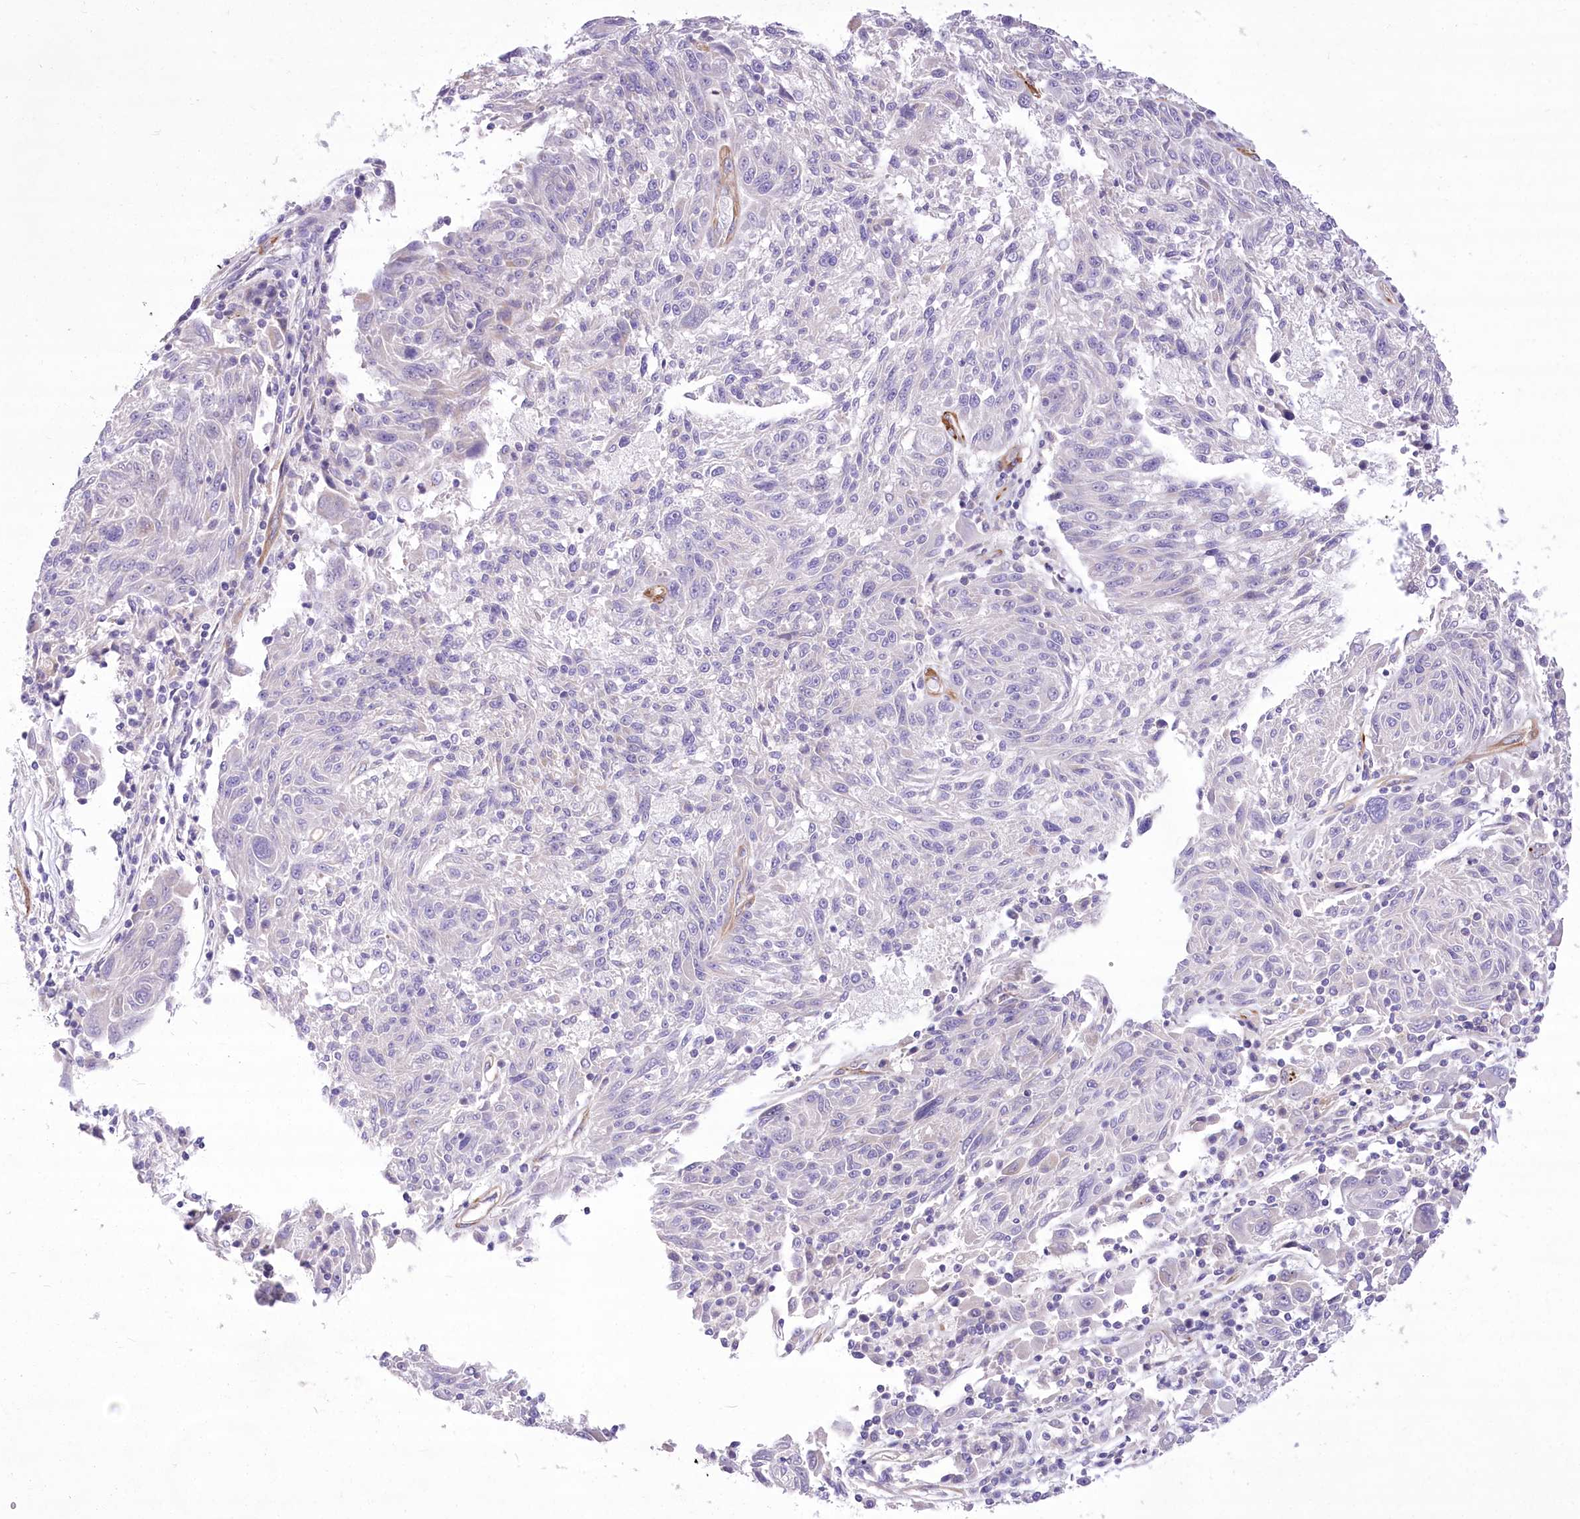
{"staining": {"intensity": "negative", "quantity": "none", "location": "none"}, "tissue": "melanoma", "cell_type": "Tumor cells", "image_type": "cancer", "snomed": [{"axis": "morphology", "description": "Malignant melanoma, NOS"}, {"axis": "topography", "description": "Skin"}], "caption": "Micrograph shows no significant protein positivity in tumor cells of malignant melanoma.", "gene": "ANGPTL3", "patient": {"sex": "male", "age": 53}}